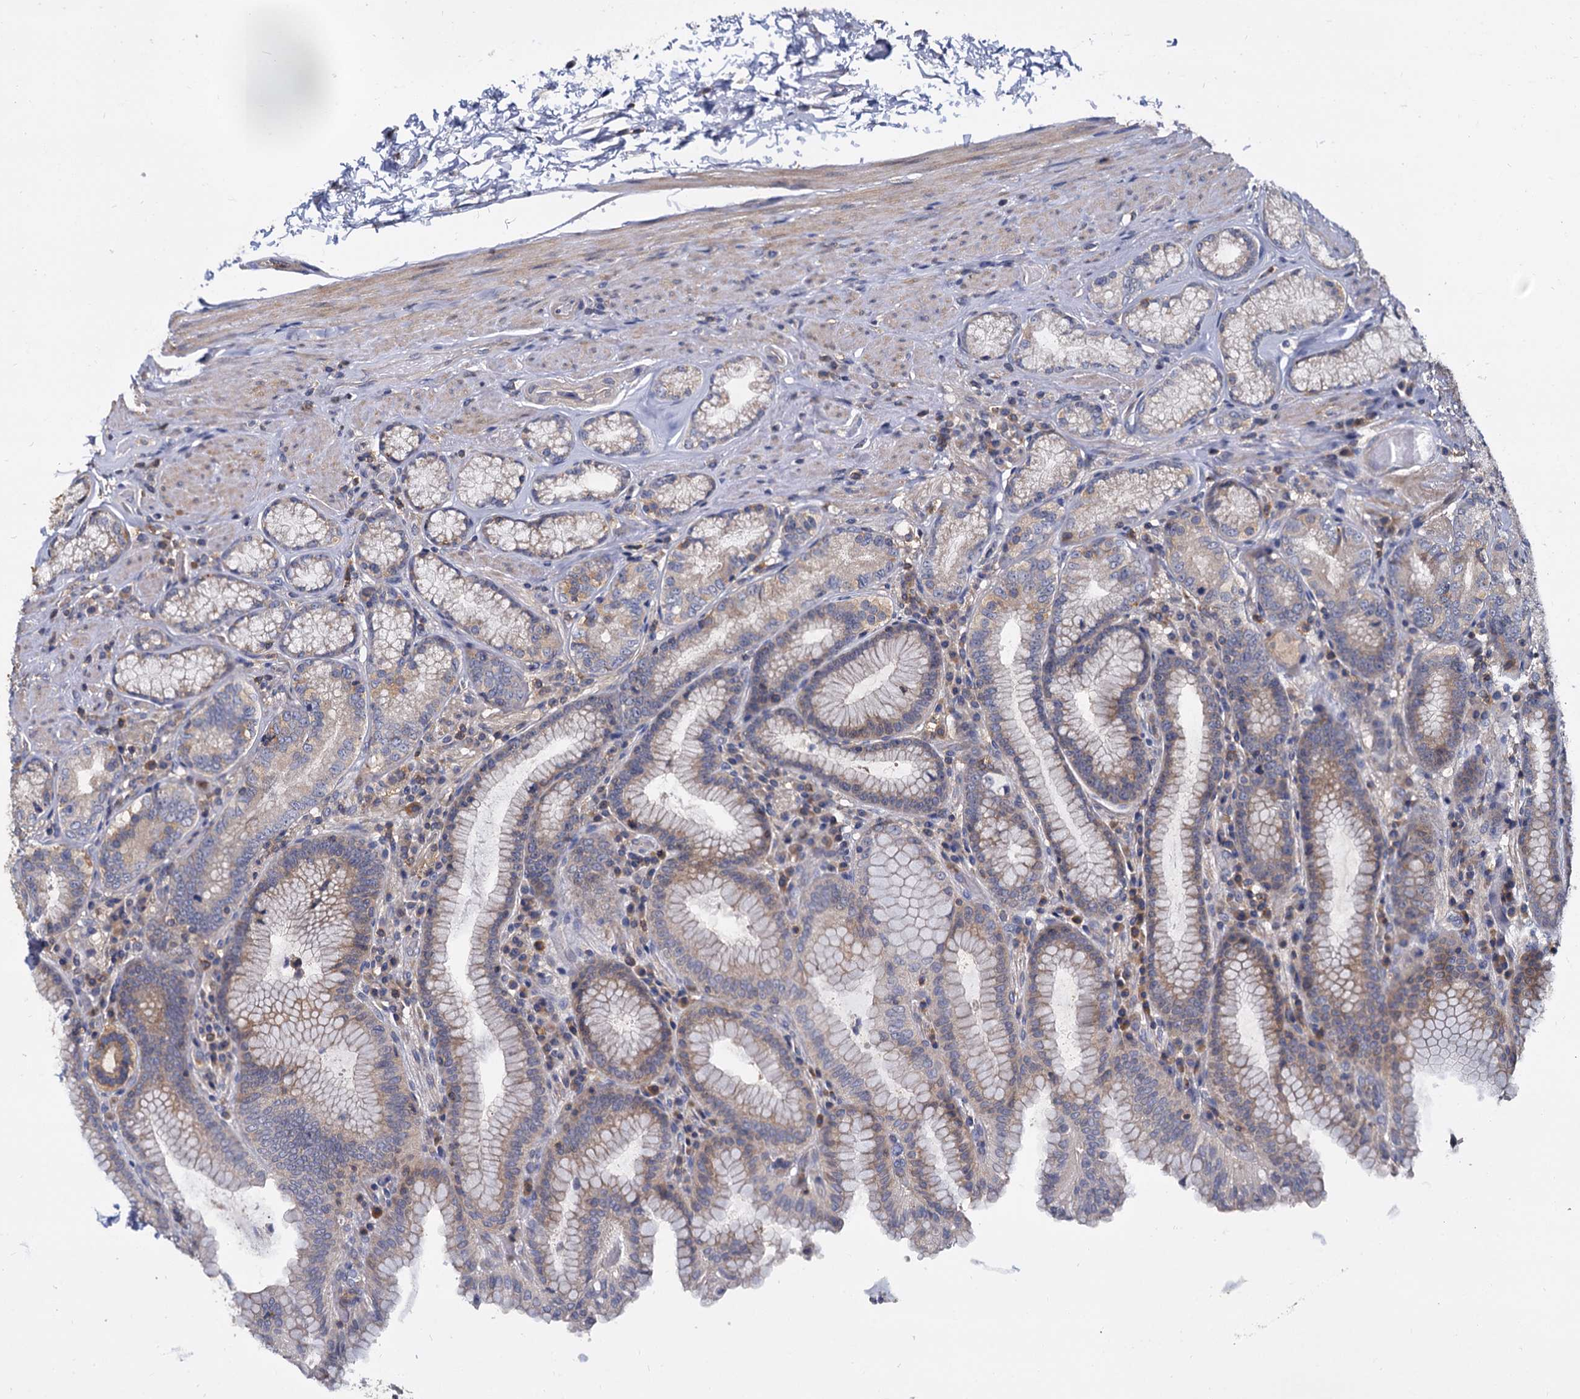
{"staining": {"intensity": "weak", "quantity": "25%-75%", "location": "cytoplasmic/membranous"}, "tissue": "stomach", "cell_type": "Glandular cells", "image_type": "normal", "snomed": [{"axis": "morphology", "description": "Normal tissue, NOS"}, {"axis": "topography", "description": "Stomach, upper"}, {"axis": "topography", "description": "Stomach, lower"}], "caption": "Immunohistochemistry (IHC) histopathology image of normal stomach: stomach stained using immunohistochemistry displays low levels of weak protein expression localized specifically in the cytoplasmic/membranous of glandular cells, appearing as a cytoplasmic/membranous brown color.", "gene": "ANKRD13A", "patient": {"sex": "female", "age": 76}}